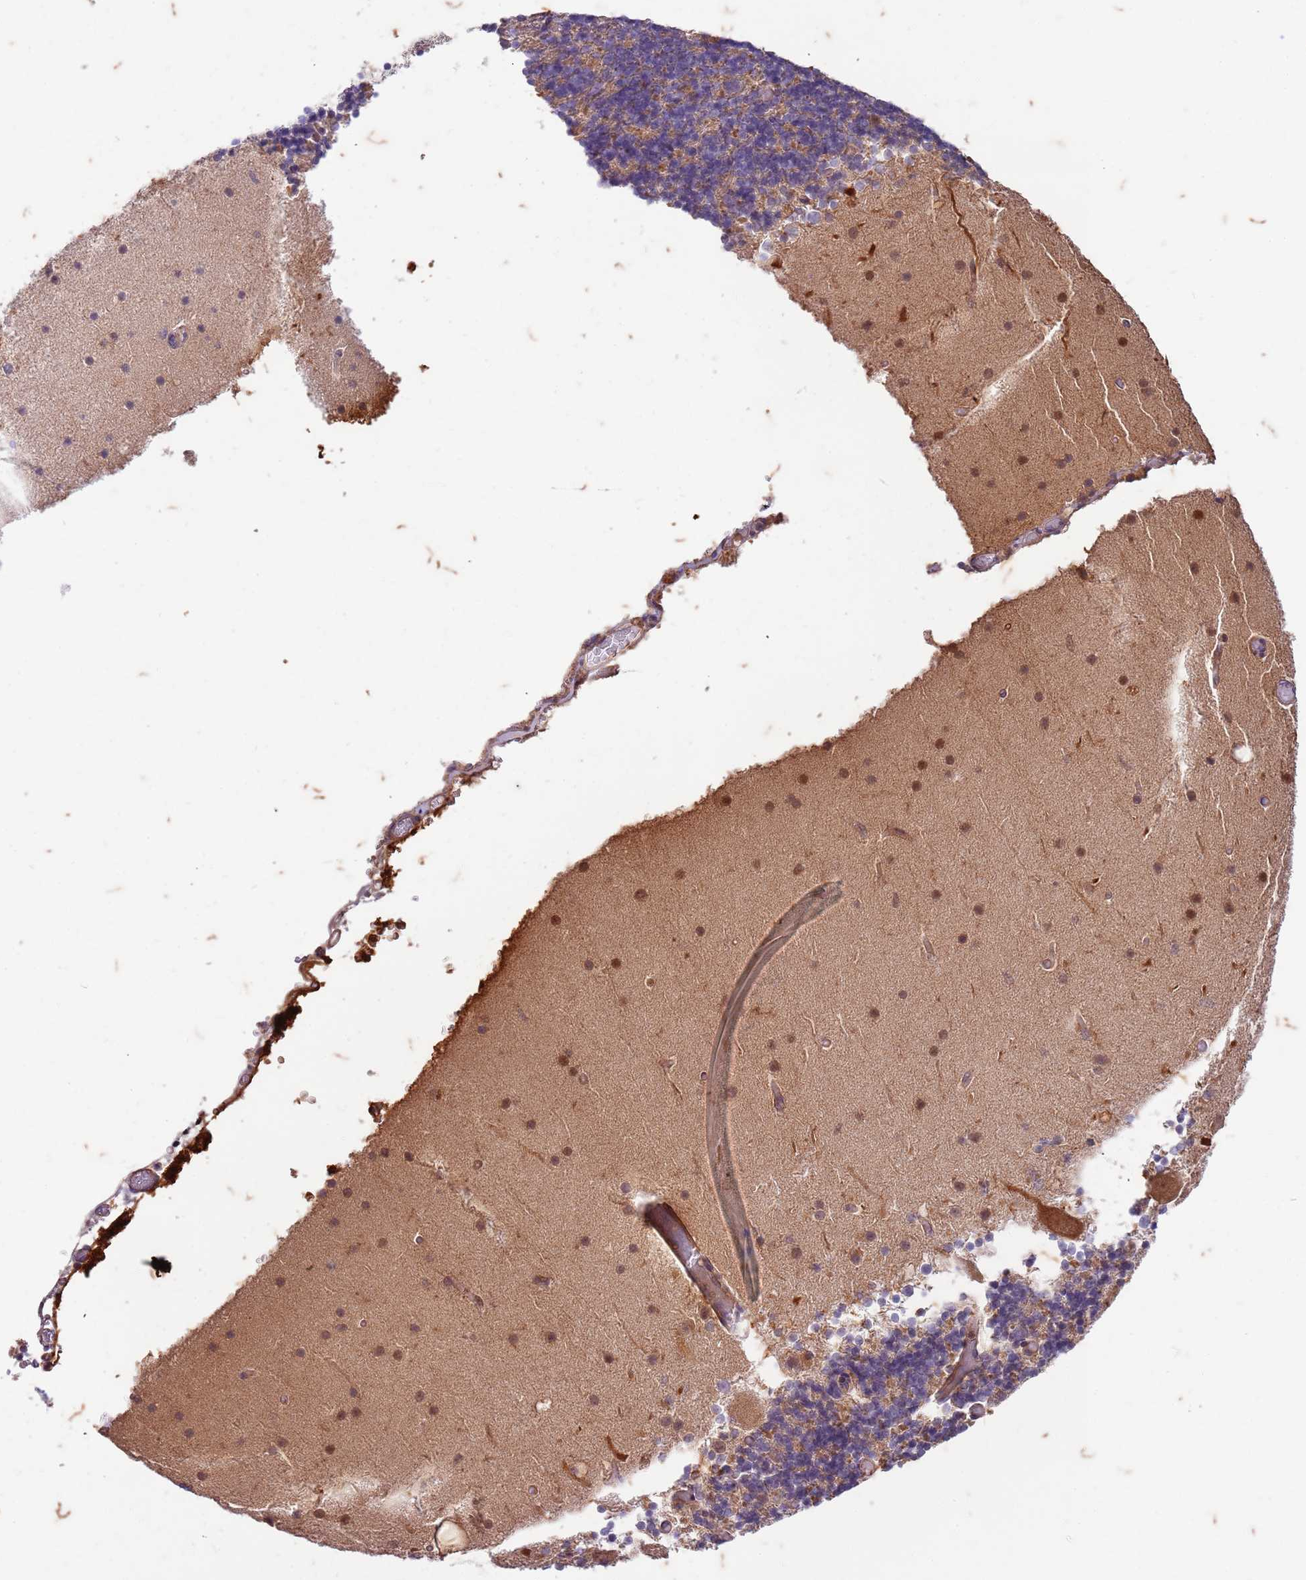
{"staining": {"intensity": "weak", "quantity": ">75%", "location": "cytoplasmic/membranous"}, "tissue": "cerebellum", "cell_type": "Cells in granular layer", "image_type": "normal", "snomed": [{"axis": "morphology", "description": "Normal tissue, NOS"}, {"axis": "topography", "description": "Cerebellum"}], "caption": "Protein analysis of unremarkable cerebellum demonstrates weak cytoplasmic/membranous staining in approximately >75% of cells in granular layer. Using DAB (brown) and hematoxylin (blue) stains, captured at high magnification using brightfield microscopy.", "gene": "RAPGEF3", "patient": {"sex": "male", "age": 57}}